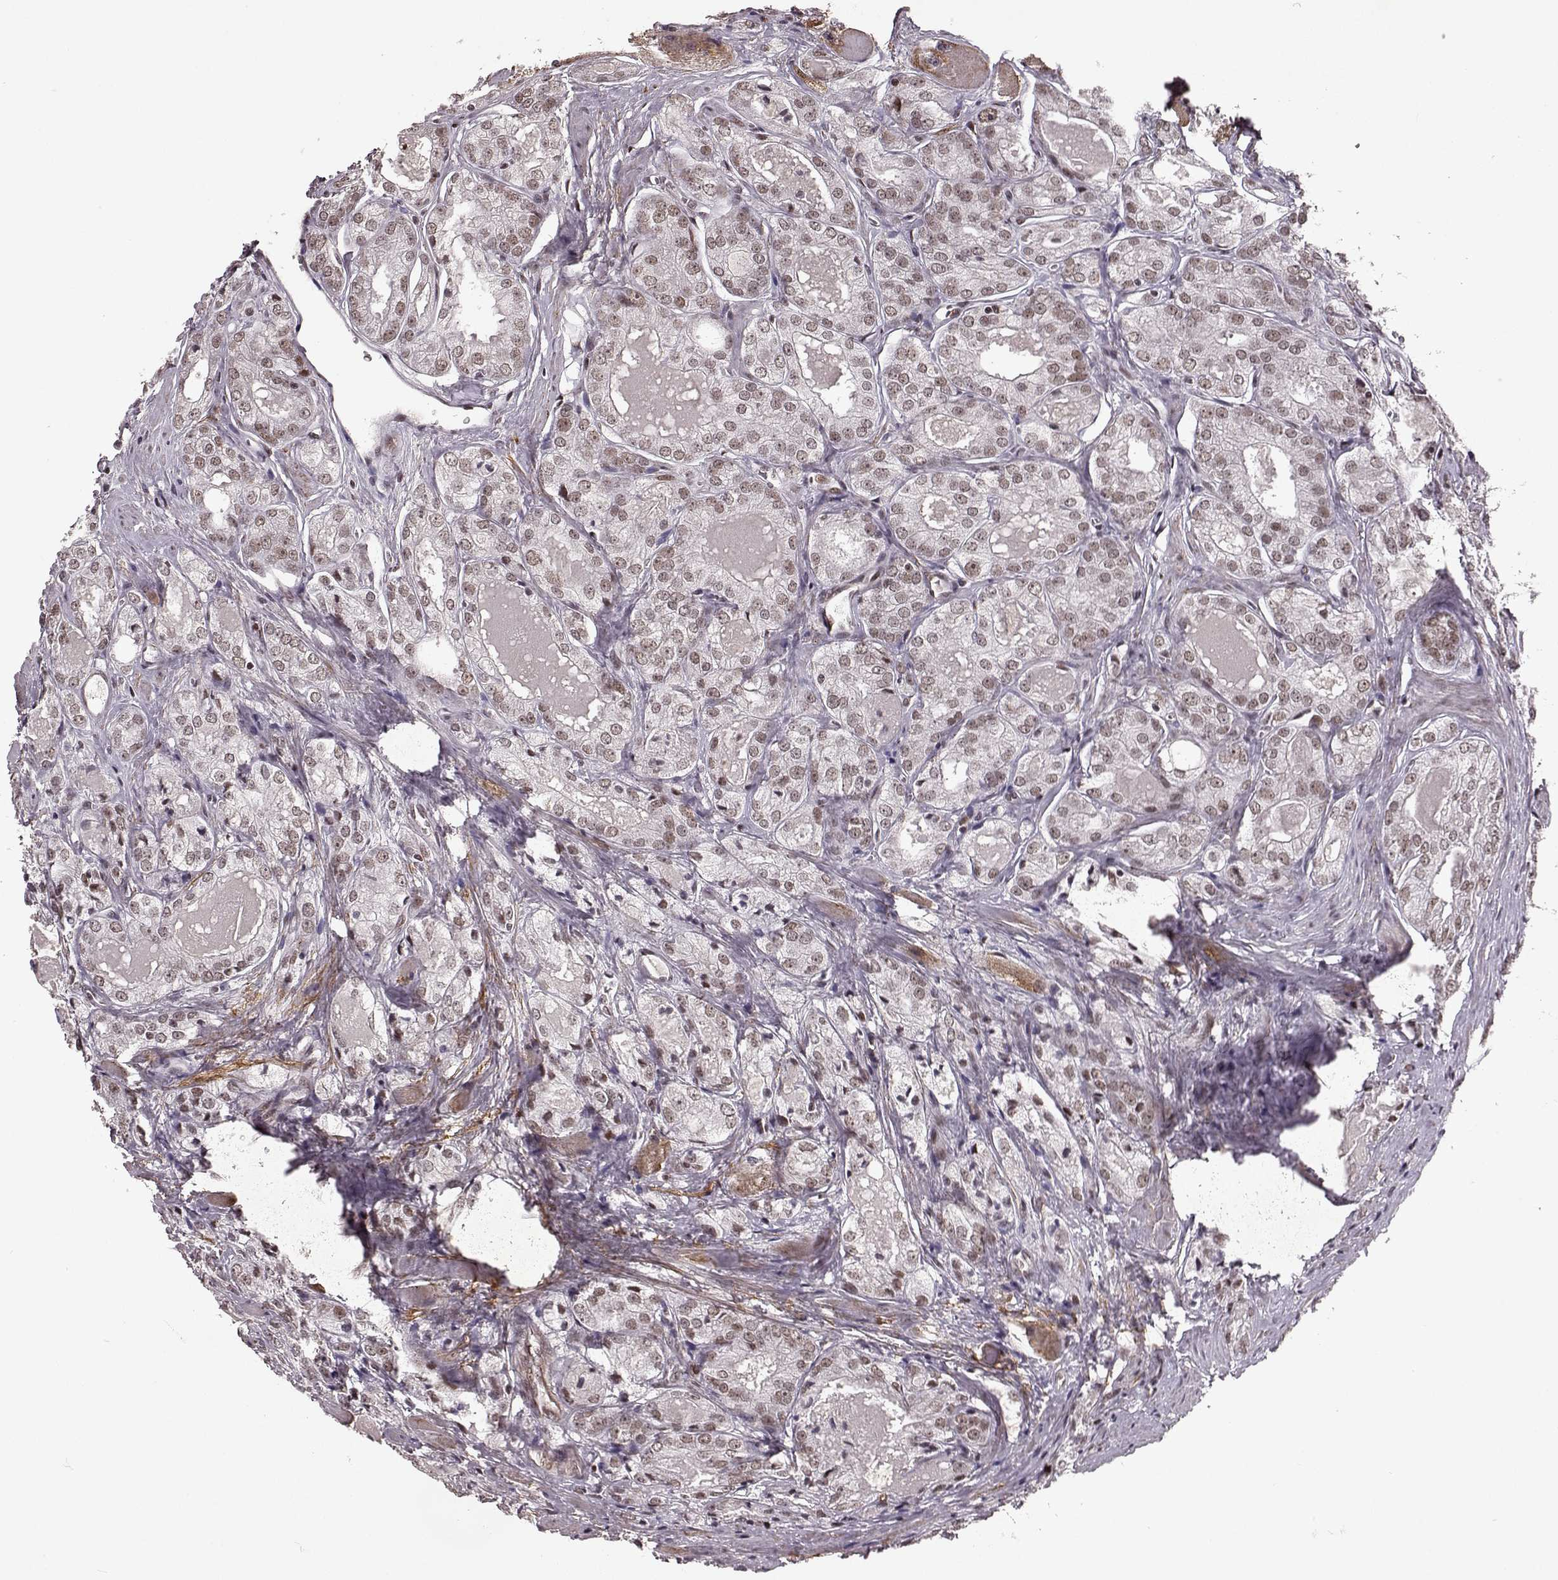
{"staining": {"intensity": "weak", "quantity": "25%-75%", "location": "nuclear"}, "tissue": "prostate cancer", "cell_type": "Tumor cells", "image_type": "cancer", "snomed": [{"axis": "morphology", "description": "Adenocarcinoma, NOS"}, {"axis": "morphology", "description": "Adenocarcinoma, High grade"}, {"axis": "topography", "description": "Prostate"}], "caption": "Immunohistochemical staining of human prostate cancer (adenocarcinoma) shows low levels of weak nuclear protein expression in about 25%-75% of tumor cells. The staining was performed using DAB, with brown indicating positive protein expression. Nuclei are stained blue with hematoxylin.", "gene": "RRAGD", "patient": {"sex": "male", "age": 70}}